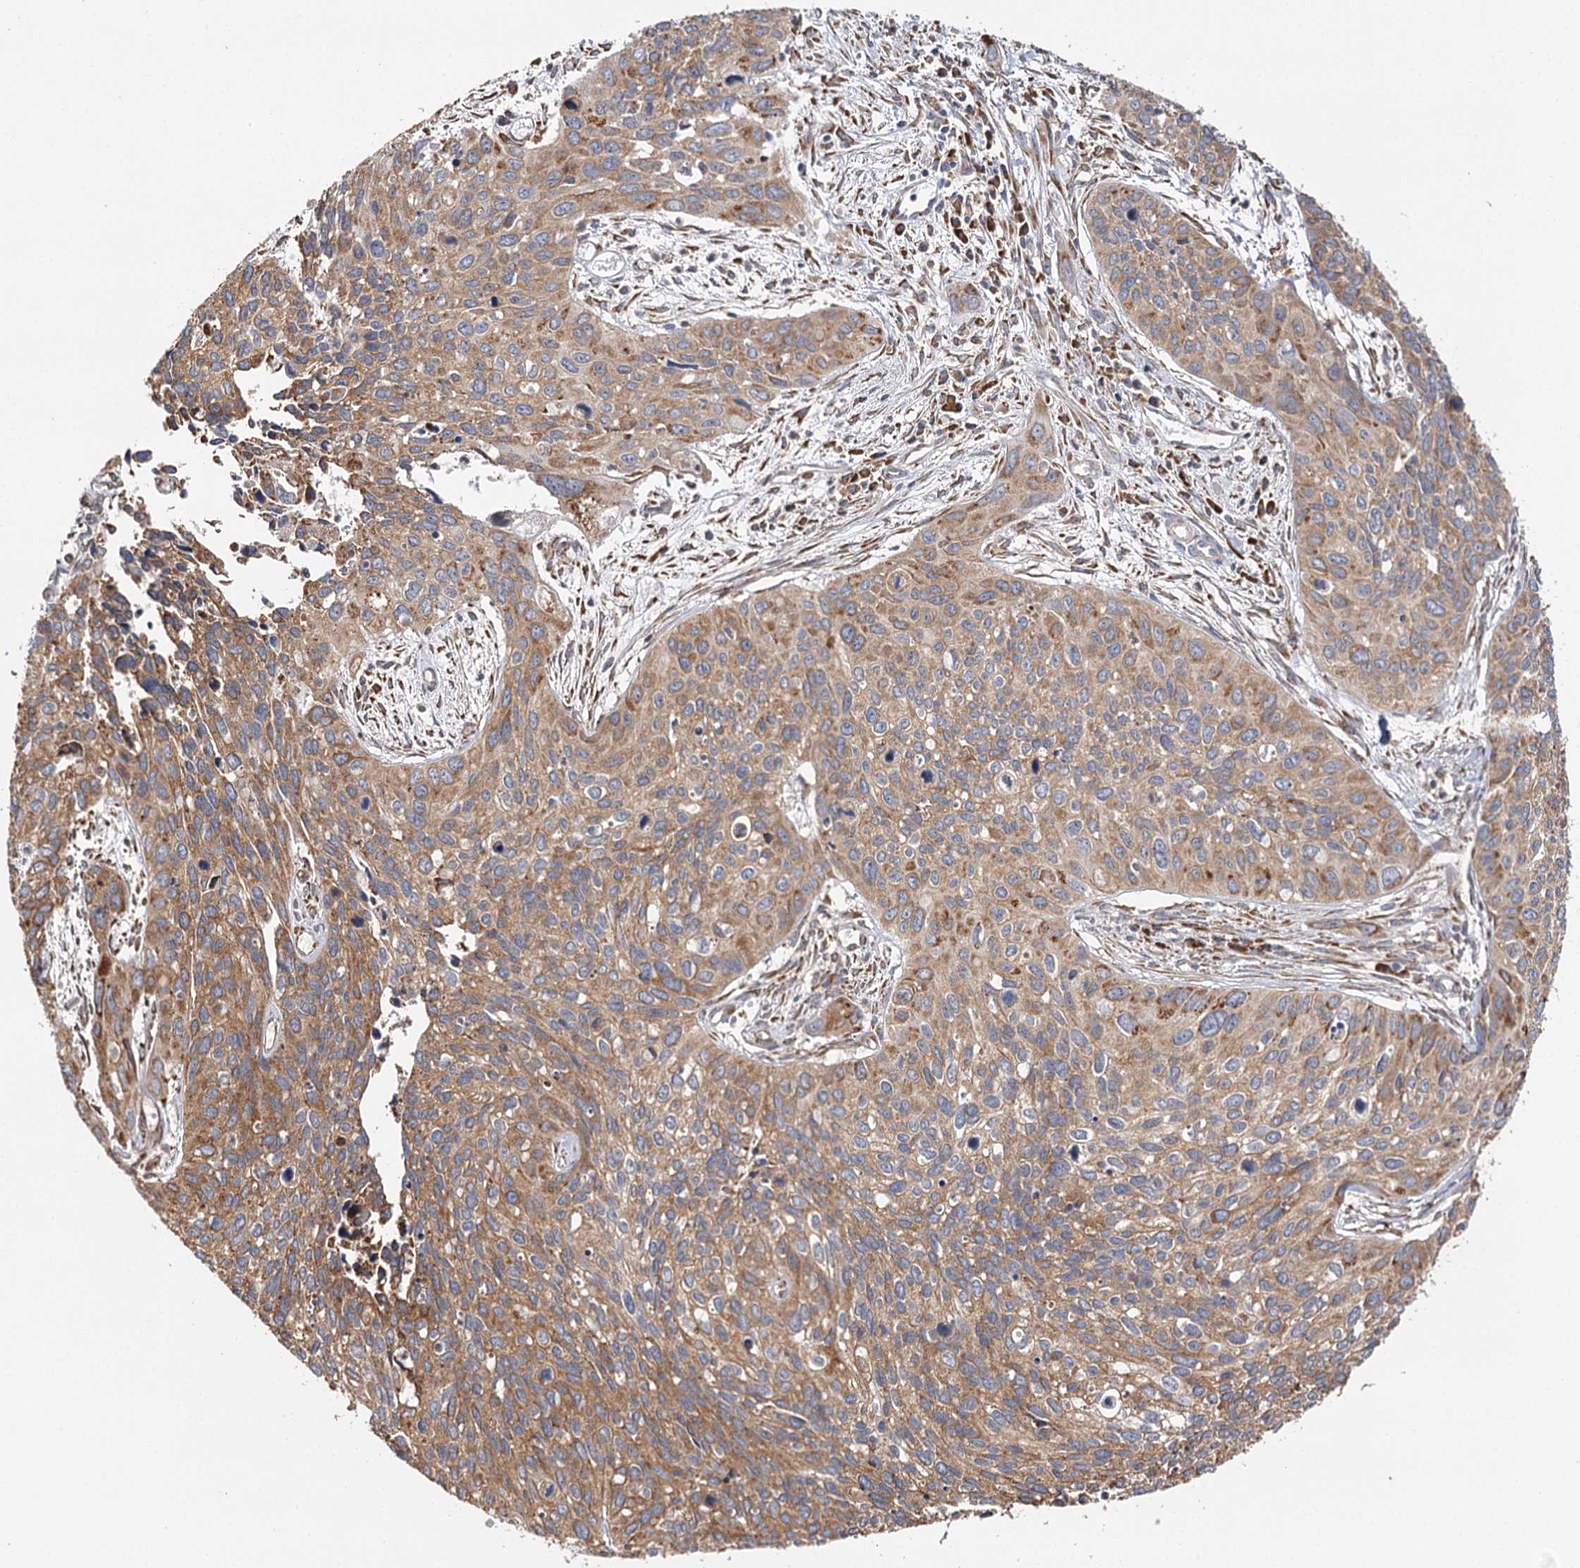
{"staining": {"intensity": "moderate", "quantity": ">75%", "location": "cytoplasmic/membranous"}, "tissue": "cervical cancer", "cell_type": "Tumor cells", "image_type": "cancer", "snomed": [{"axis": "morphology", "description": "Squamous cell carcinoma, NOS"}, {"axis": "topography", "description": "Cervix"}], "caption": "An immunohistochemistry (IHC) micrograph of tumor tissue is shown. Protein staining in brown highlights moderate cytoplasmic/membranous positivity in cervical cancer within tumor cells.", "gene": "VEGFA", "patient": {"sex": "female", "age": 55}}